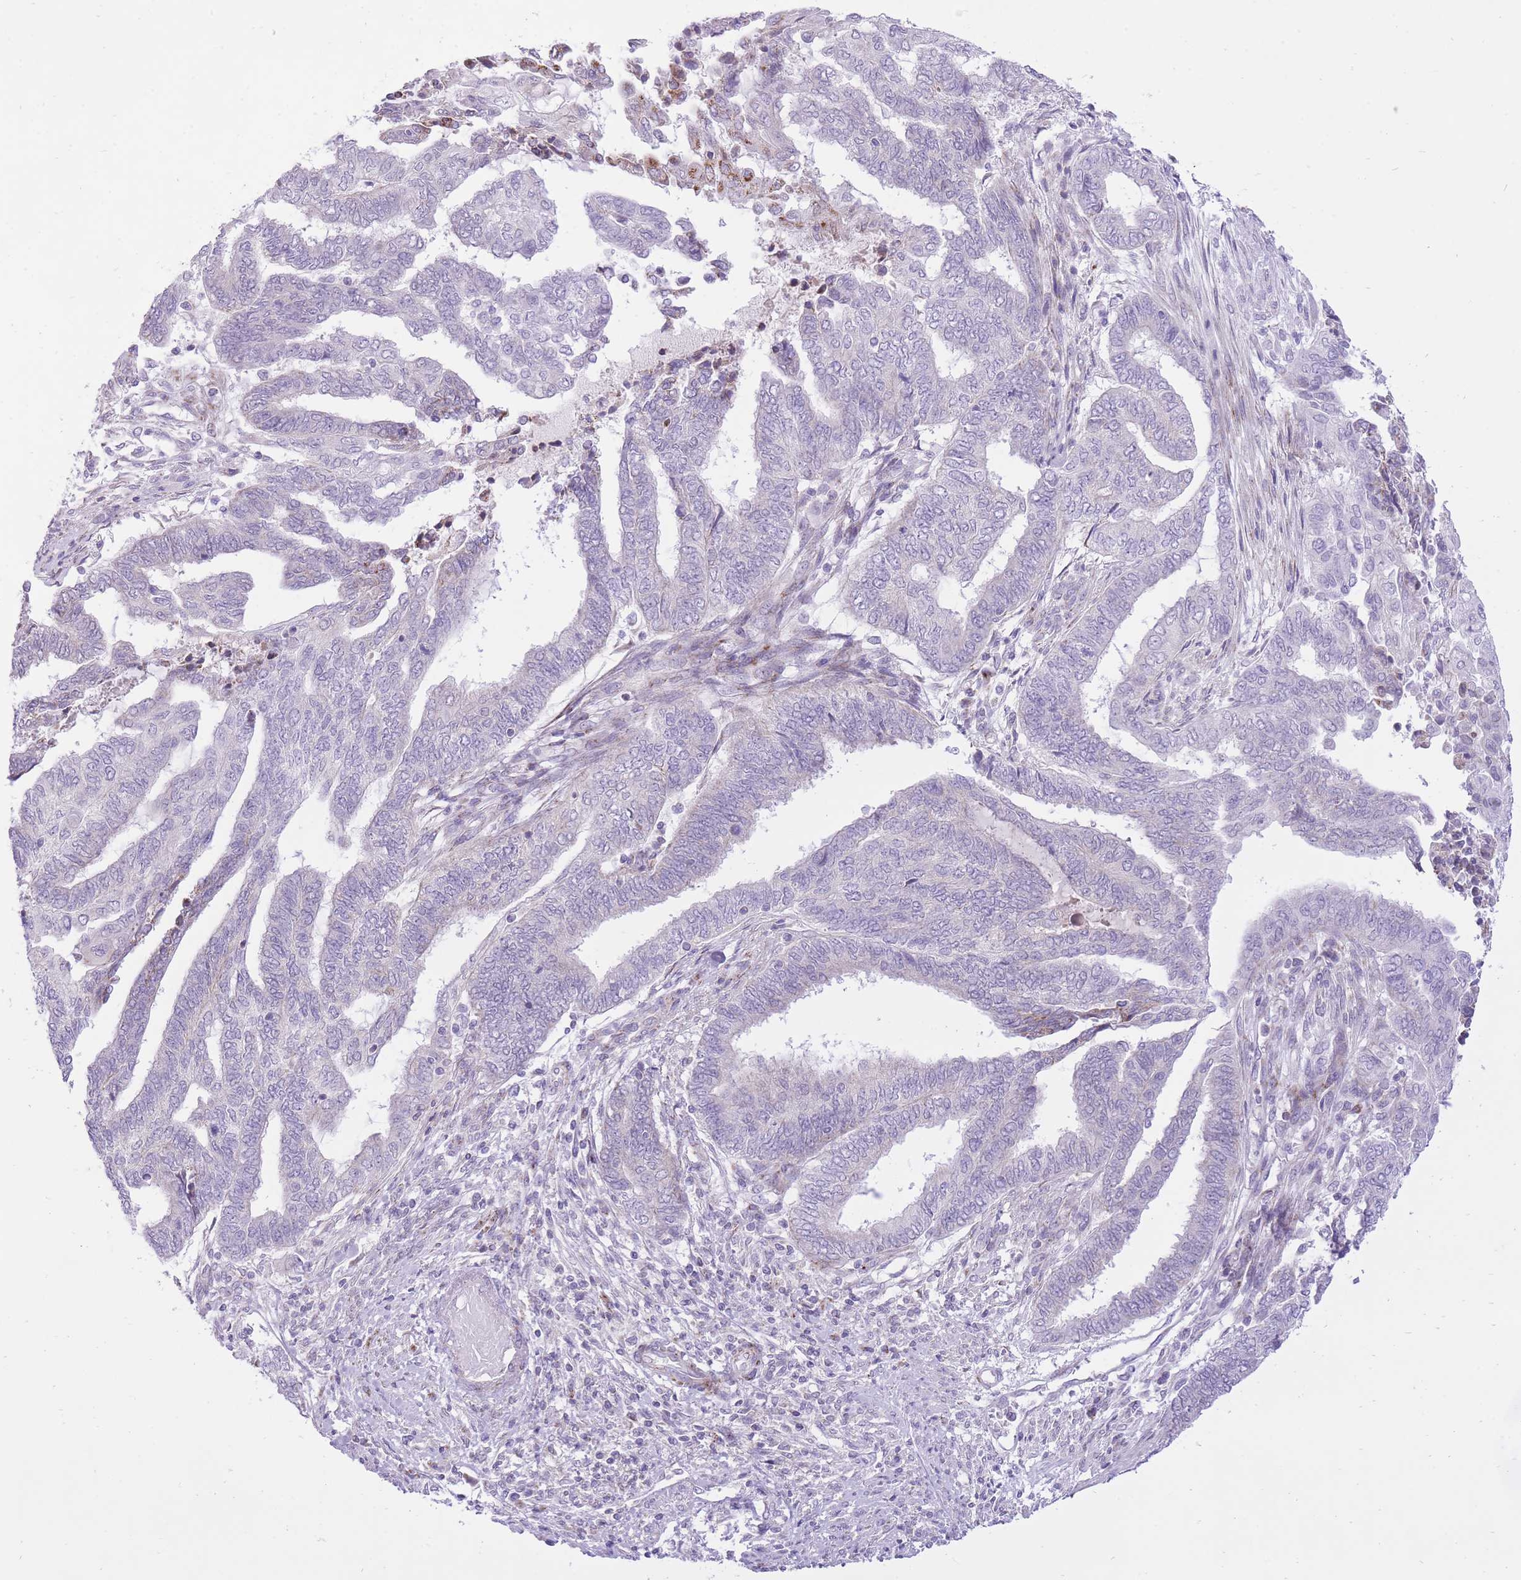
{"staining": {"intensity": "negative", "quantity": "none", "location": "none"}, "tissue": "endometrial cancer", "cell_type": "Tumor cells", "image_type": "cancer", "snomed": [{"axis": "morphology", "description": "Adenocarcinoma, NOS"}, {"axis": "topography", "description": "Uterus"}, {"axis": "topography", "description": "Endometrium"}], "caption": "Human adenocarcinoma (endometrial) stained for a protein using immunohistochemistry (IHC) reveals no positivity in tumor cells.", "gene": "DENND2D", "patient": {"sex": "female", "age": 70}}